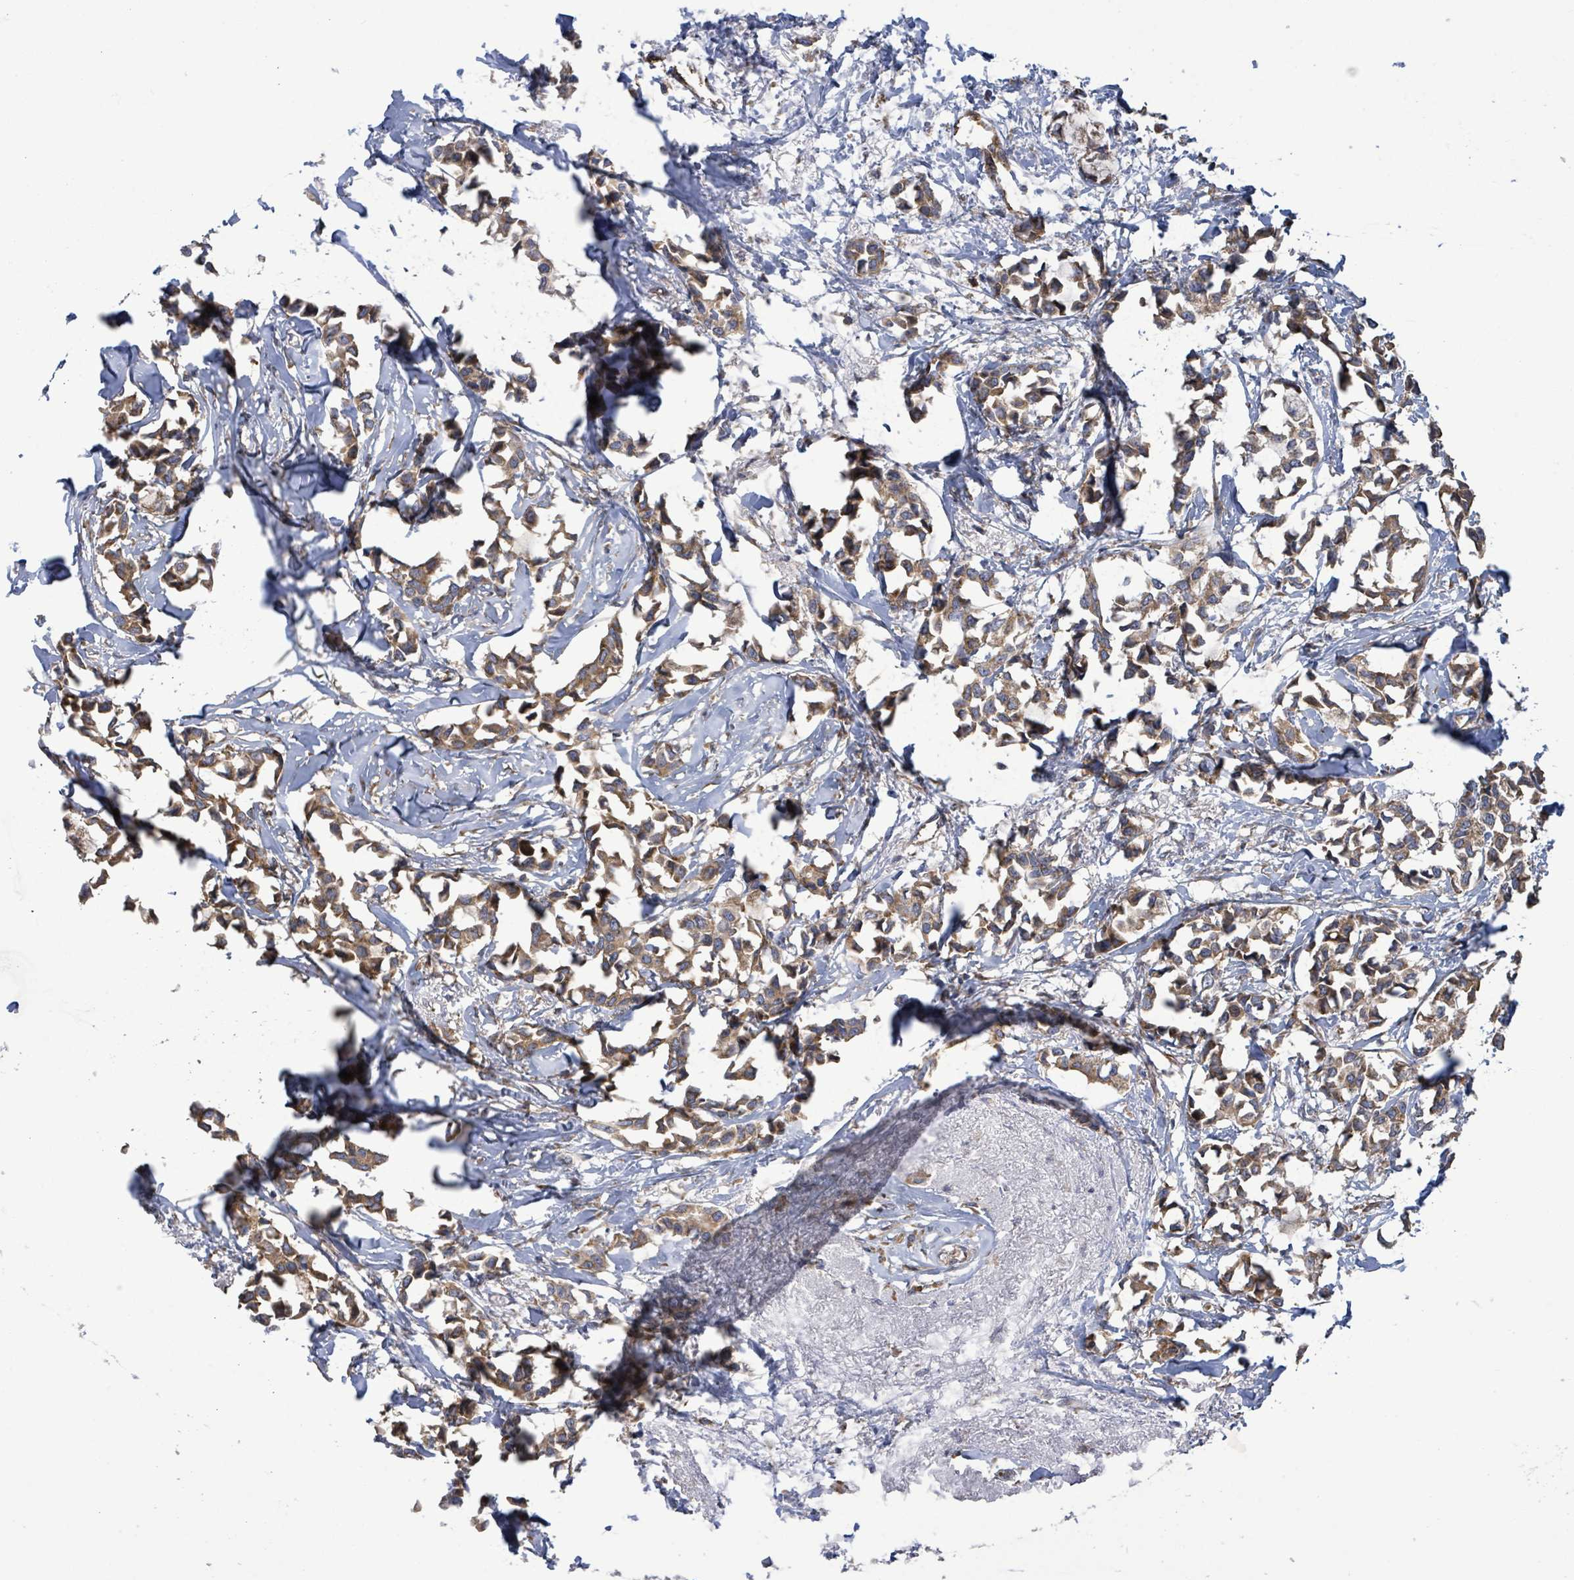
{"staining": {"intensity": "moderate", "quantity": ">75%", "location": "cytoplasmic/membranous"}, "tissue": "breast cancer", "cell_type": "Tumor cells", "image_type": "cancer", "snomed": [{"axis": "morphology", "description": "Duct carcinoma"}, {"axis": "topography", "description": "Breast"}], "caption": "Infiltrating ductal carcinoma (breast) was stained to show a protein in brown. There is medium levels of moderate cytoplasmic/membranous positivity in approximately >75% of tumor cells.", "gene": "NOMO1", "patient": {"sex": "female", "age": 73}}